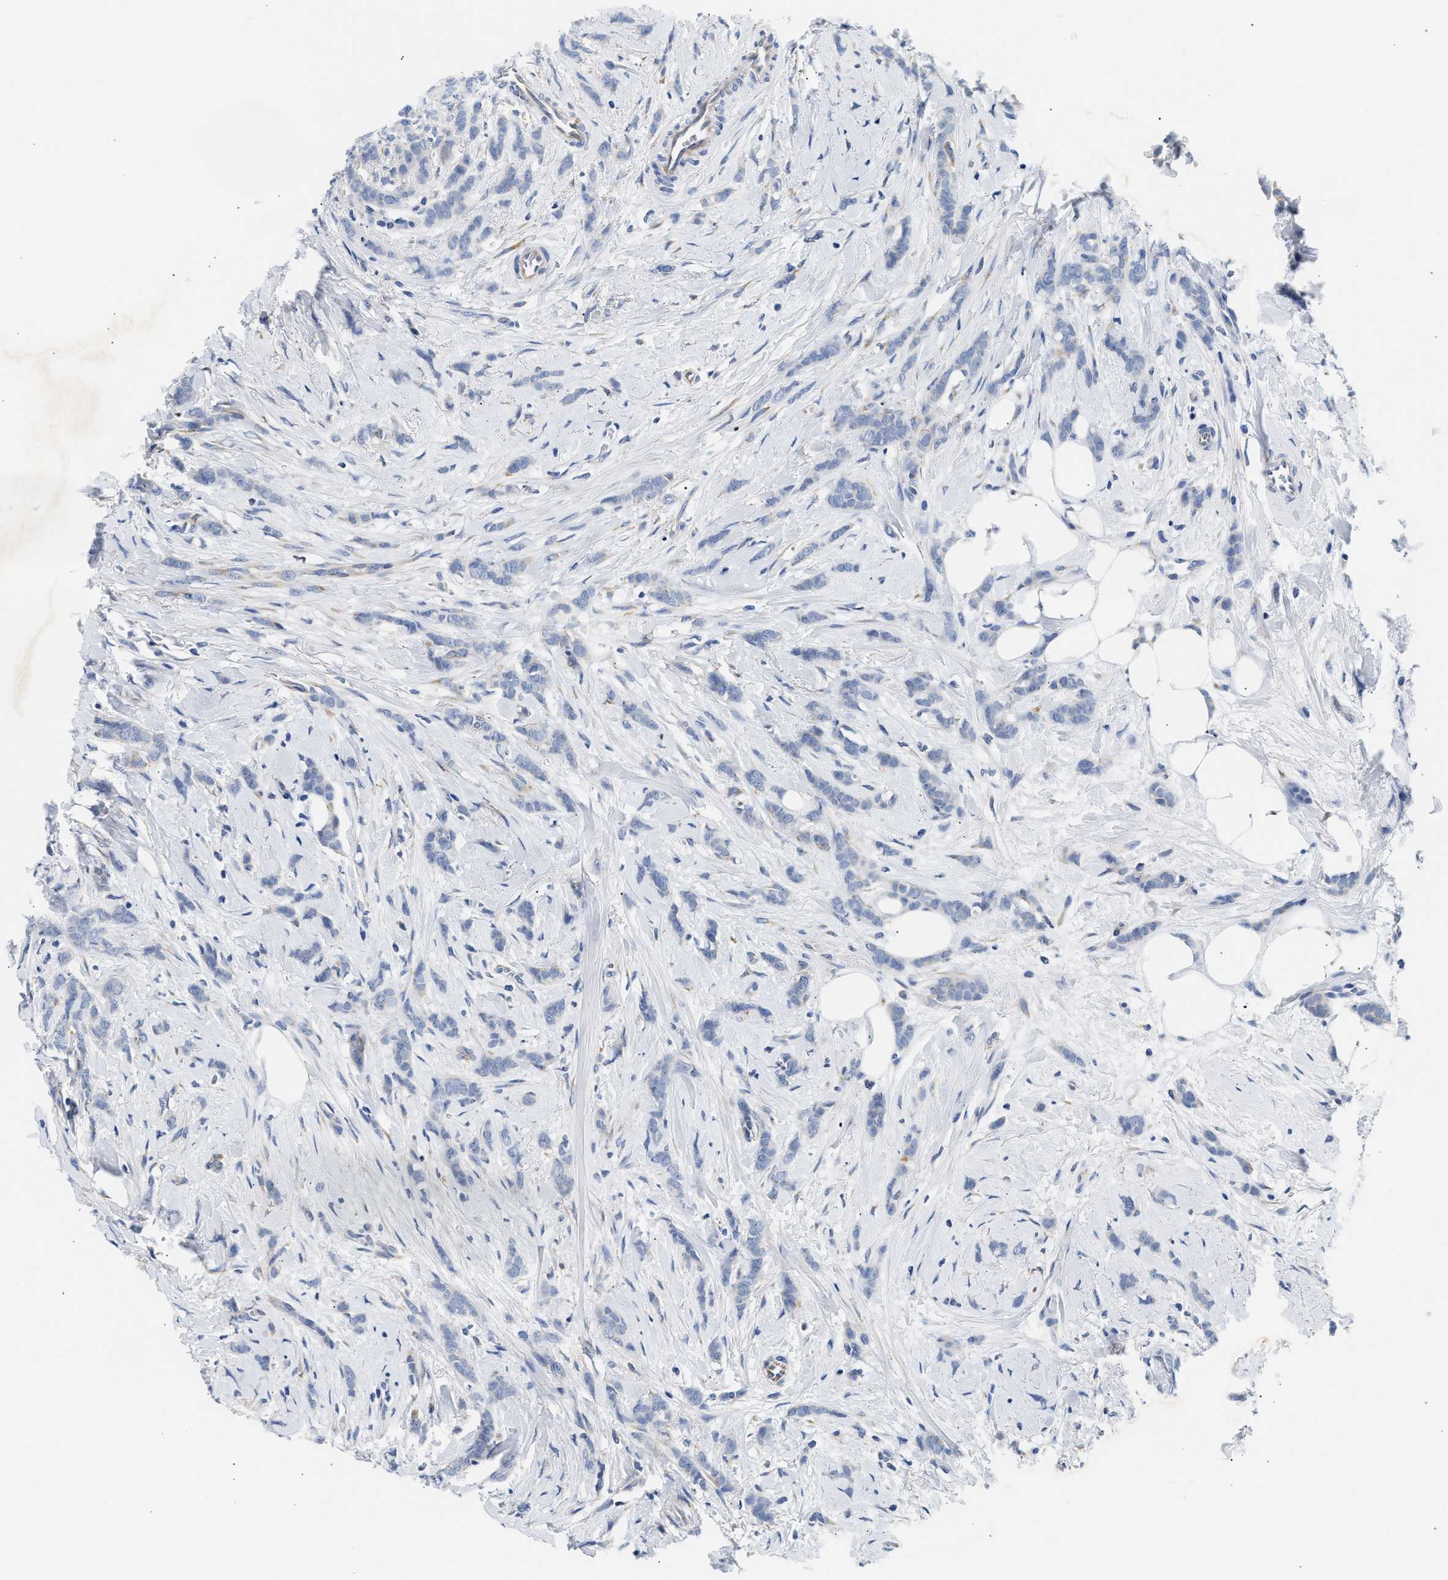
{"staining": {"intensity": "negative", "quantity": "none", "location": "none"}, "tissue": "breast cancer", "cell_type": "Tumor cells", "image_type": "cancer", "snomed": [{"axis": "morphology", "description": "Lobular carcinoma, in situ"}, {"axis": "morphology", "description": "Lobular carcinoma"}, {"axis": "topography", "description": "Breast"}], "caption": "There is no significant staining in tumor cells of breast cancer.", "gene": "PPM1L", "patient": {"sex": "female", "age": 41}}